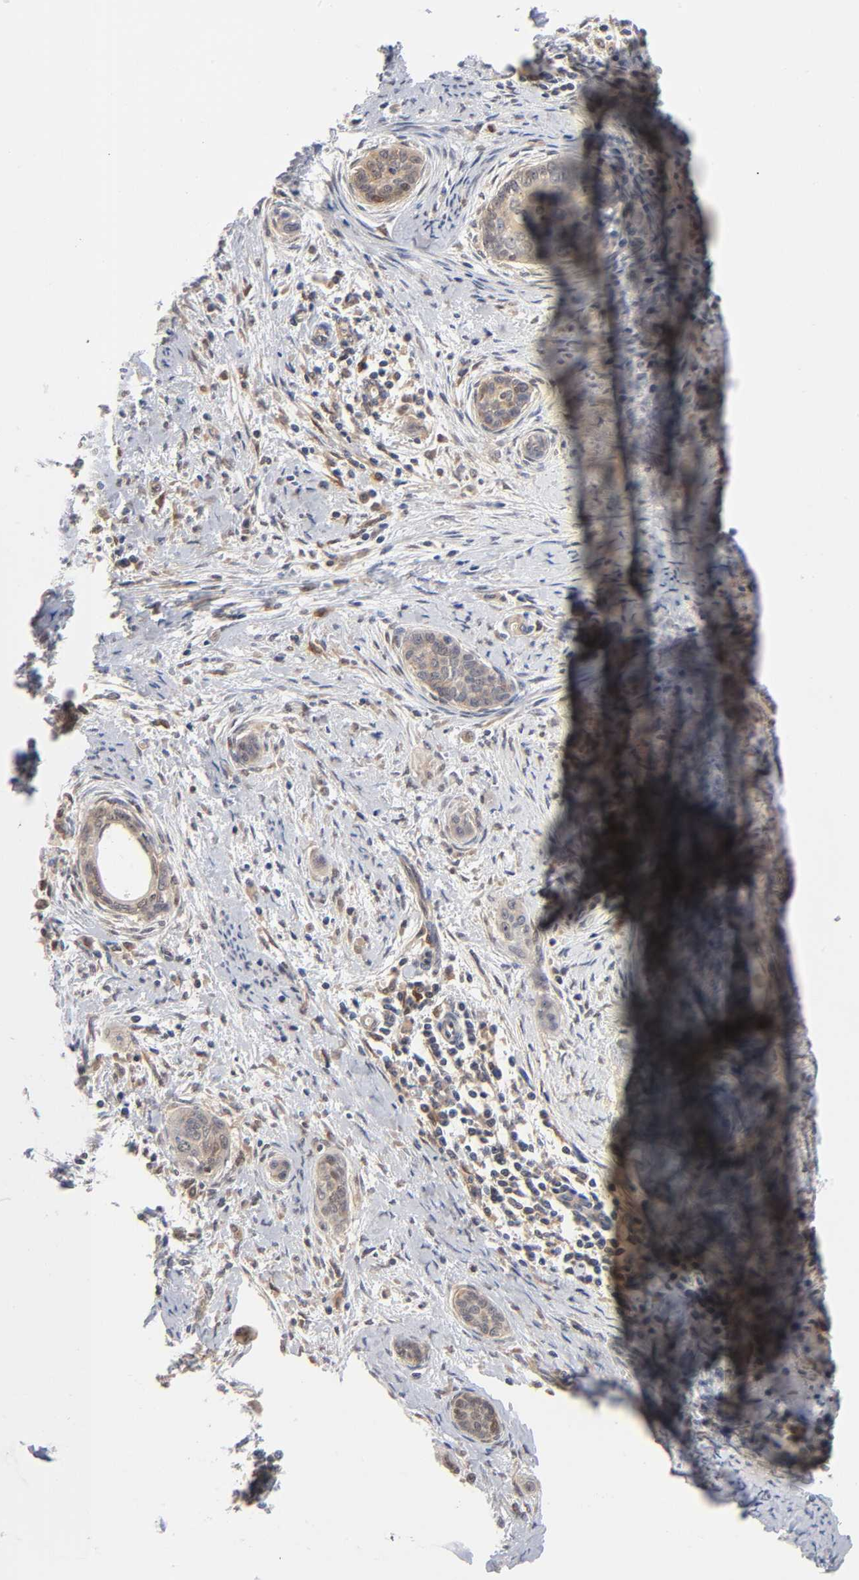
{"staining": {"intensity": "moderate", "quantity": ">75%", "location": "cytoplasmic/membranous"}, "tissue": "cervical cancer", "cell_type": "Tumor cells", "image_type": "cancer", "snomed": [{"axis": "morphology", "description": "Squamous cell carcinoma, NOS"}, {"axis": "topography", "description": "Cervix"}], "caption": "Brown immunohistochemical staining in cervical cancer (squamous cell carcinoma) demonstrates moderate cytoplasmic/membranous expression in about >75% of tumor cells. The protein is shown in brown color, while the nuclei are stained blue.", "gene": "DFFB", "patient": {"sex": "female", "age": 33}}